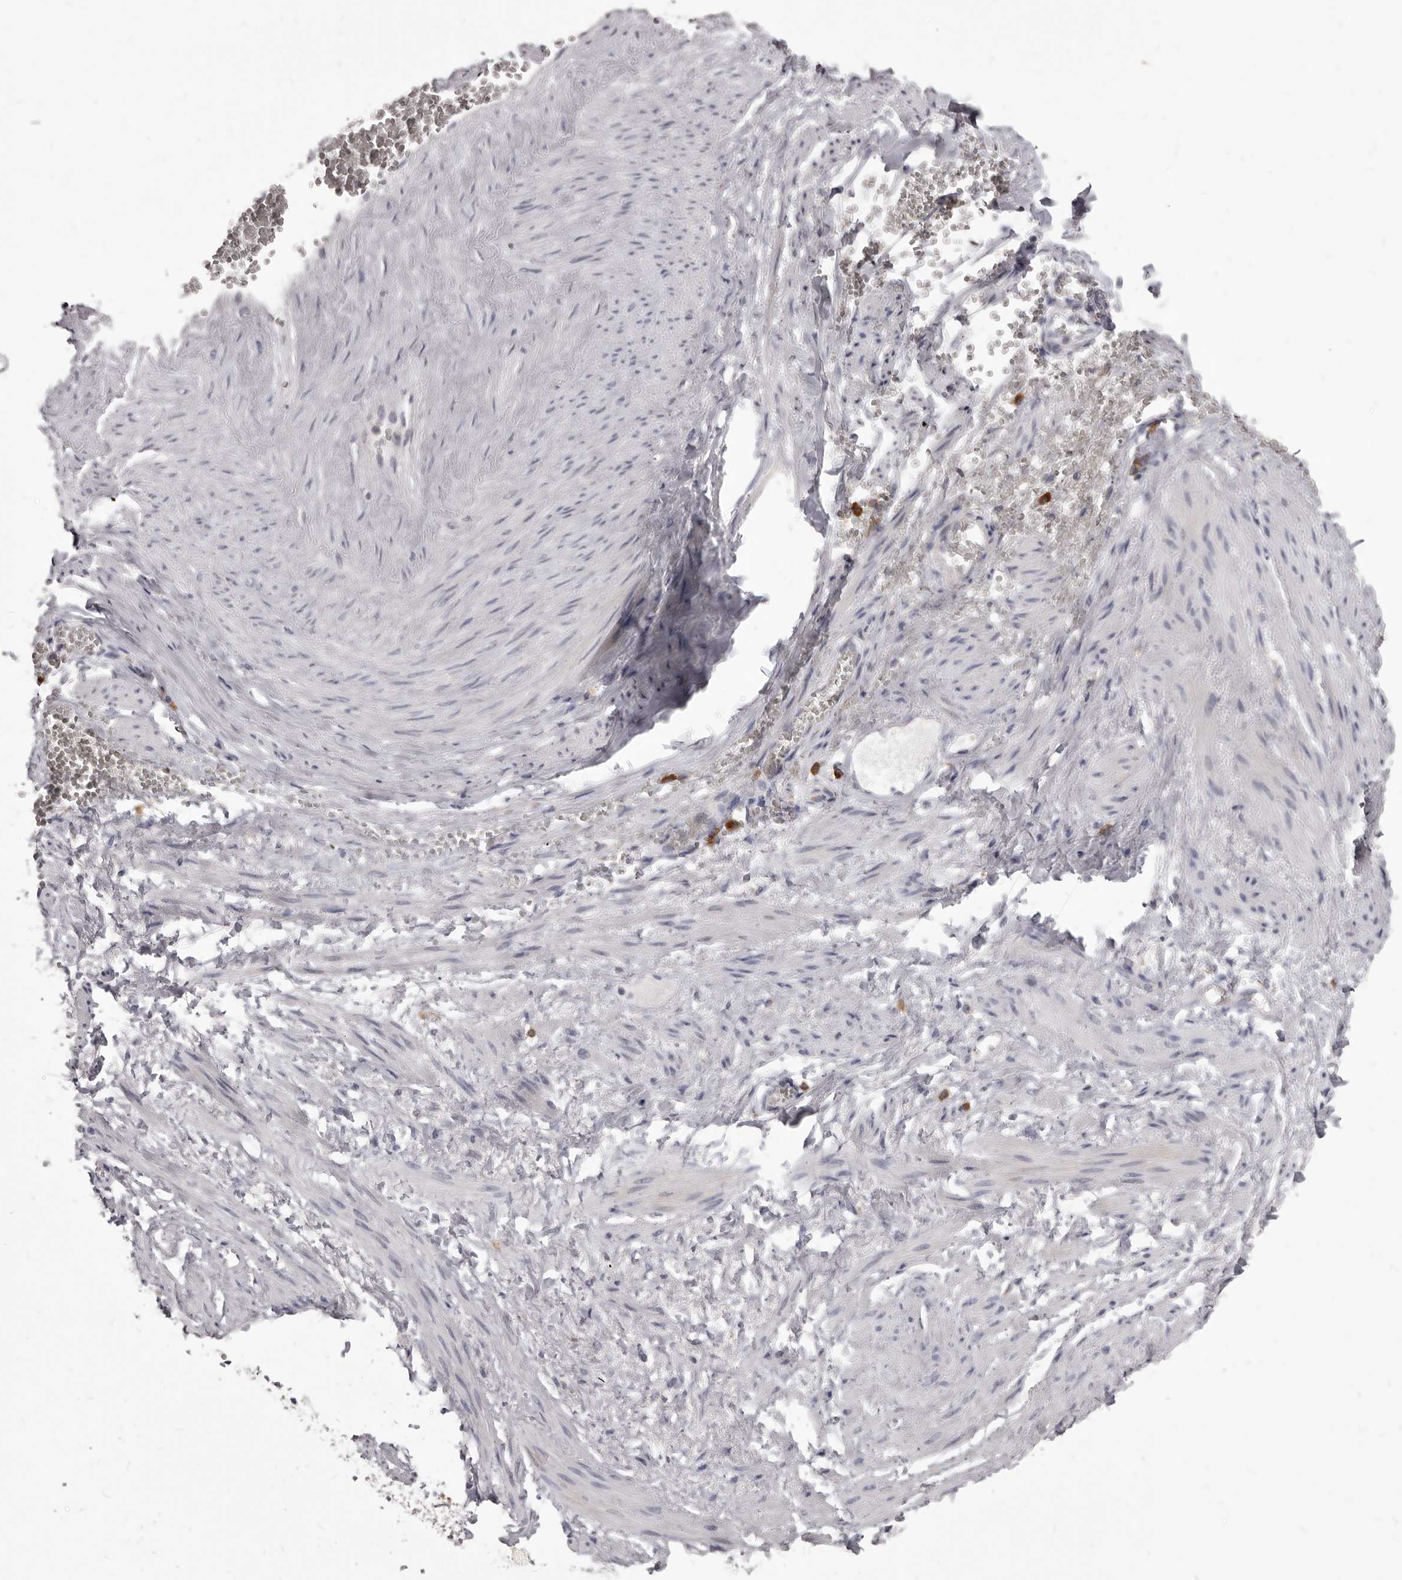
{"staining": {"intensity": "negative", "quantity": "none", "location": "none"}, "tissue": "adipose tissue", "cell_type": "Adipocytes", "image_type": "normal", "snomed": [{"axis": "morphology", "description": "Normal tissue, NOS"}, {"axis": "topography", "description": "Smooth muscle"}, {"axis": "topography", "description": "Peripheral nerve tissue"}], "caption": "The photomicrograph demonstrates no significant staining in adipocytes of adipose tissue. (Stains: DAB immunohistochemistry with hematoxylin counter stain, Microscopy: brightfield microscopy at high magnification).", "gene": "PI4K2A", "patient": {"sex": "female", "age": 39}}